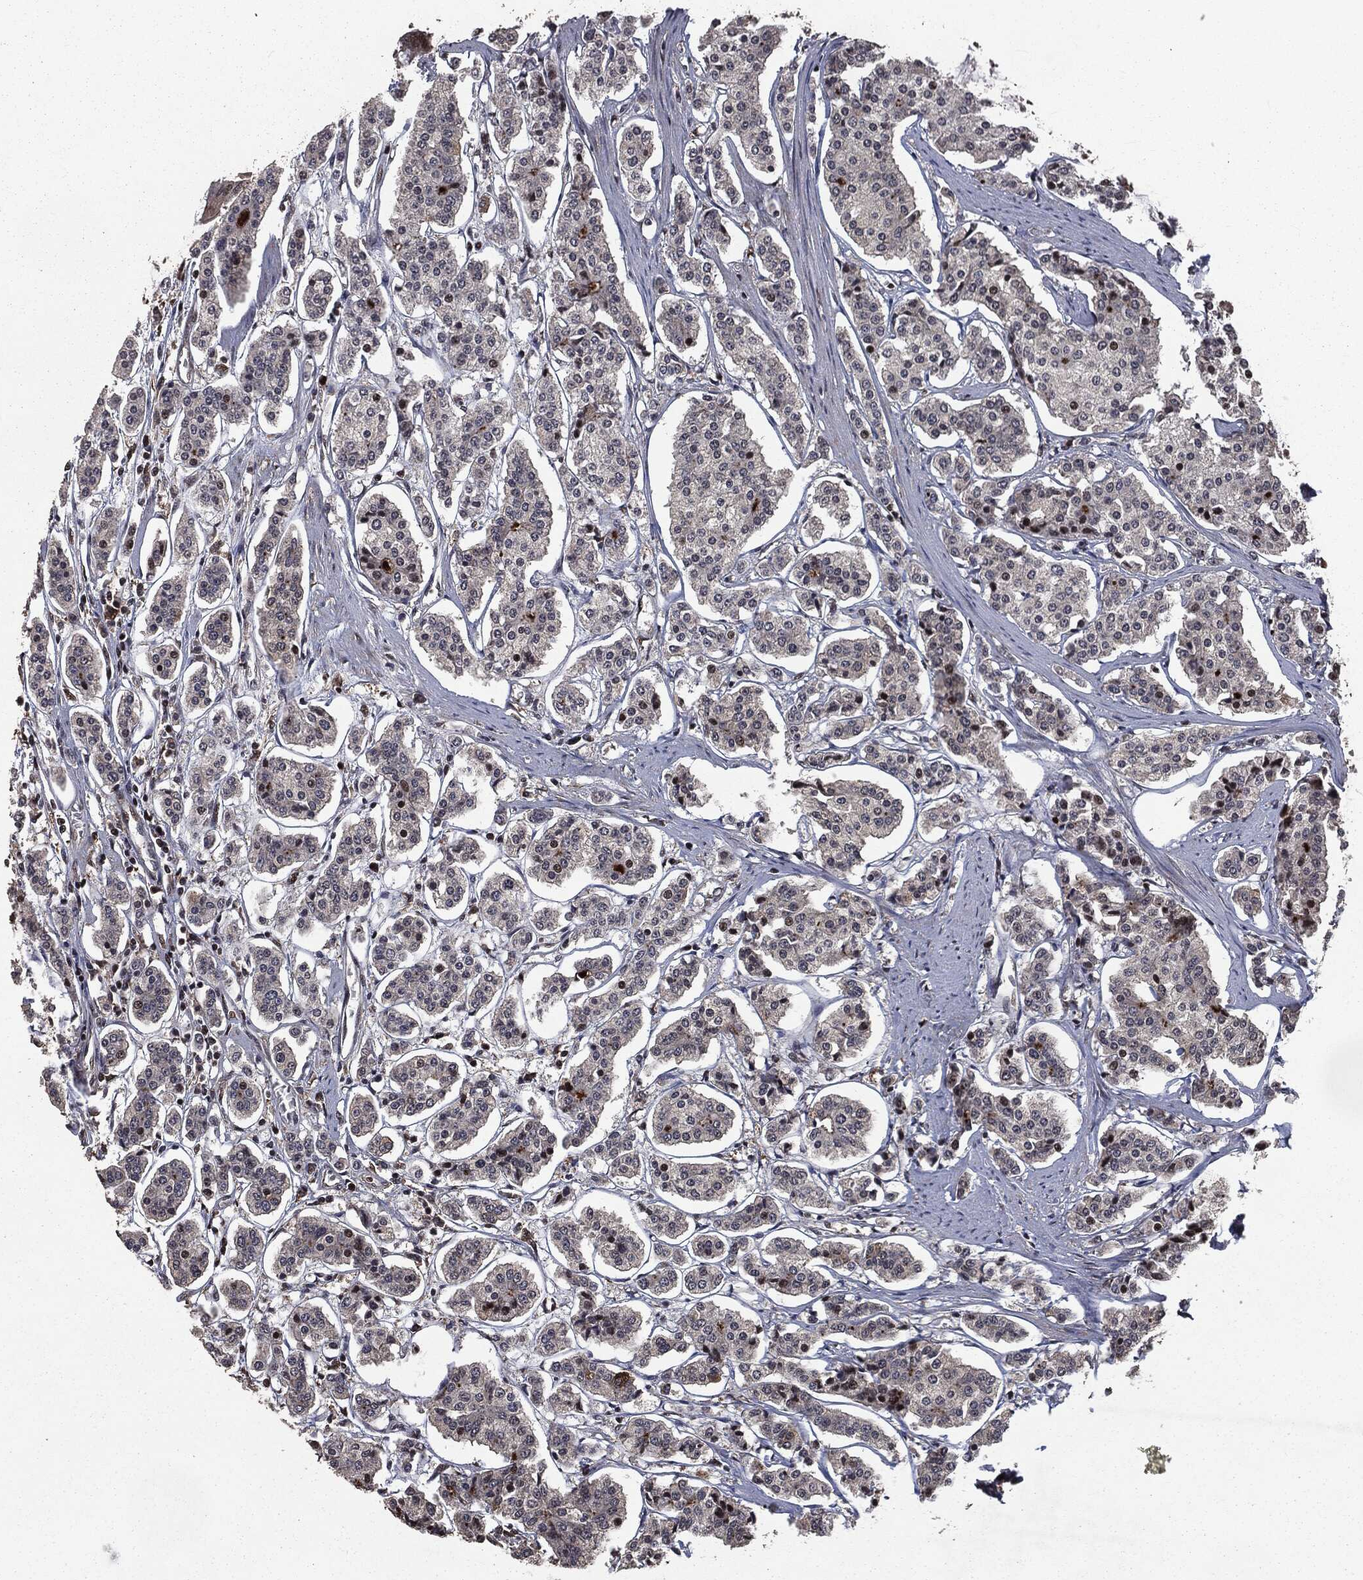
{"staining": {"intensity": "strong", "quantity": "<25%", "location": "nuclear"}, "tissue": "carcinoid", "cell_type": "Tumor cells", "image_type": "cancer", "snomed": [{"axis": "morphology", "description": "Carcinoid, malignant, NOS"}, {"axis": "topography", "description": "Small intestine"}], "caption": "This photomicrograph reveals IHC staining of human carcinoid, with medium strong nuclear expression in about <25% of tumor cells.", "gene": "DVL2", "patient": {"sex": "female", "age": 65}}